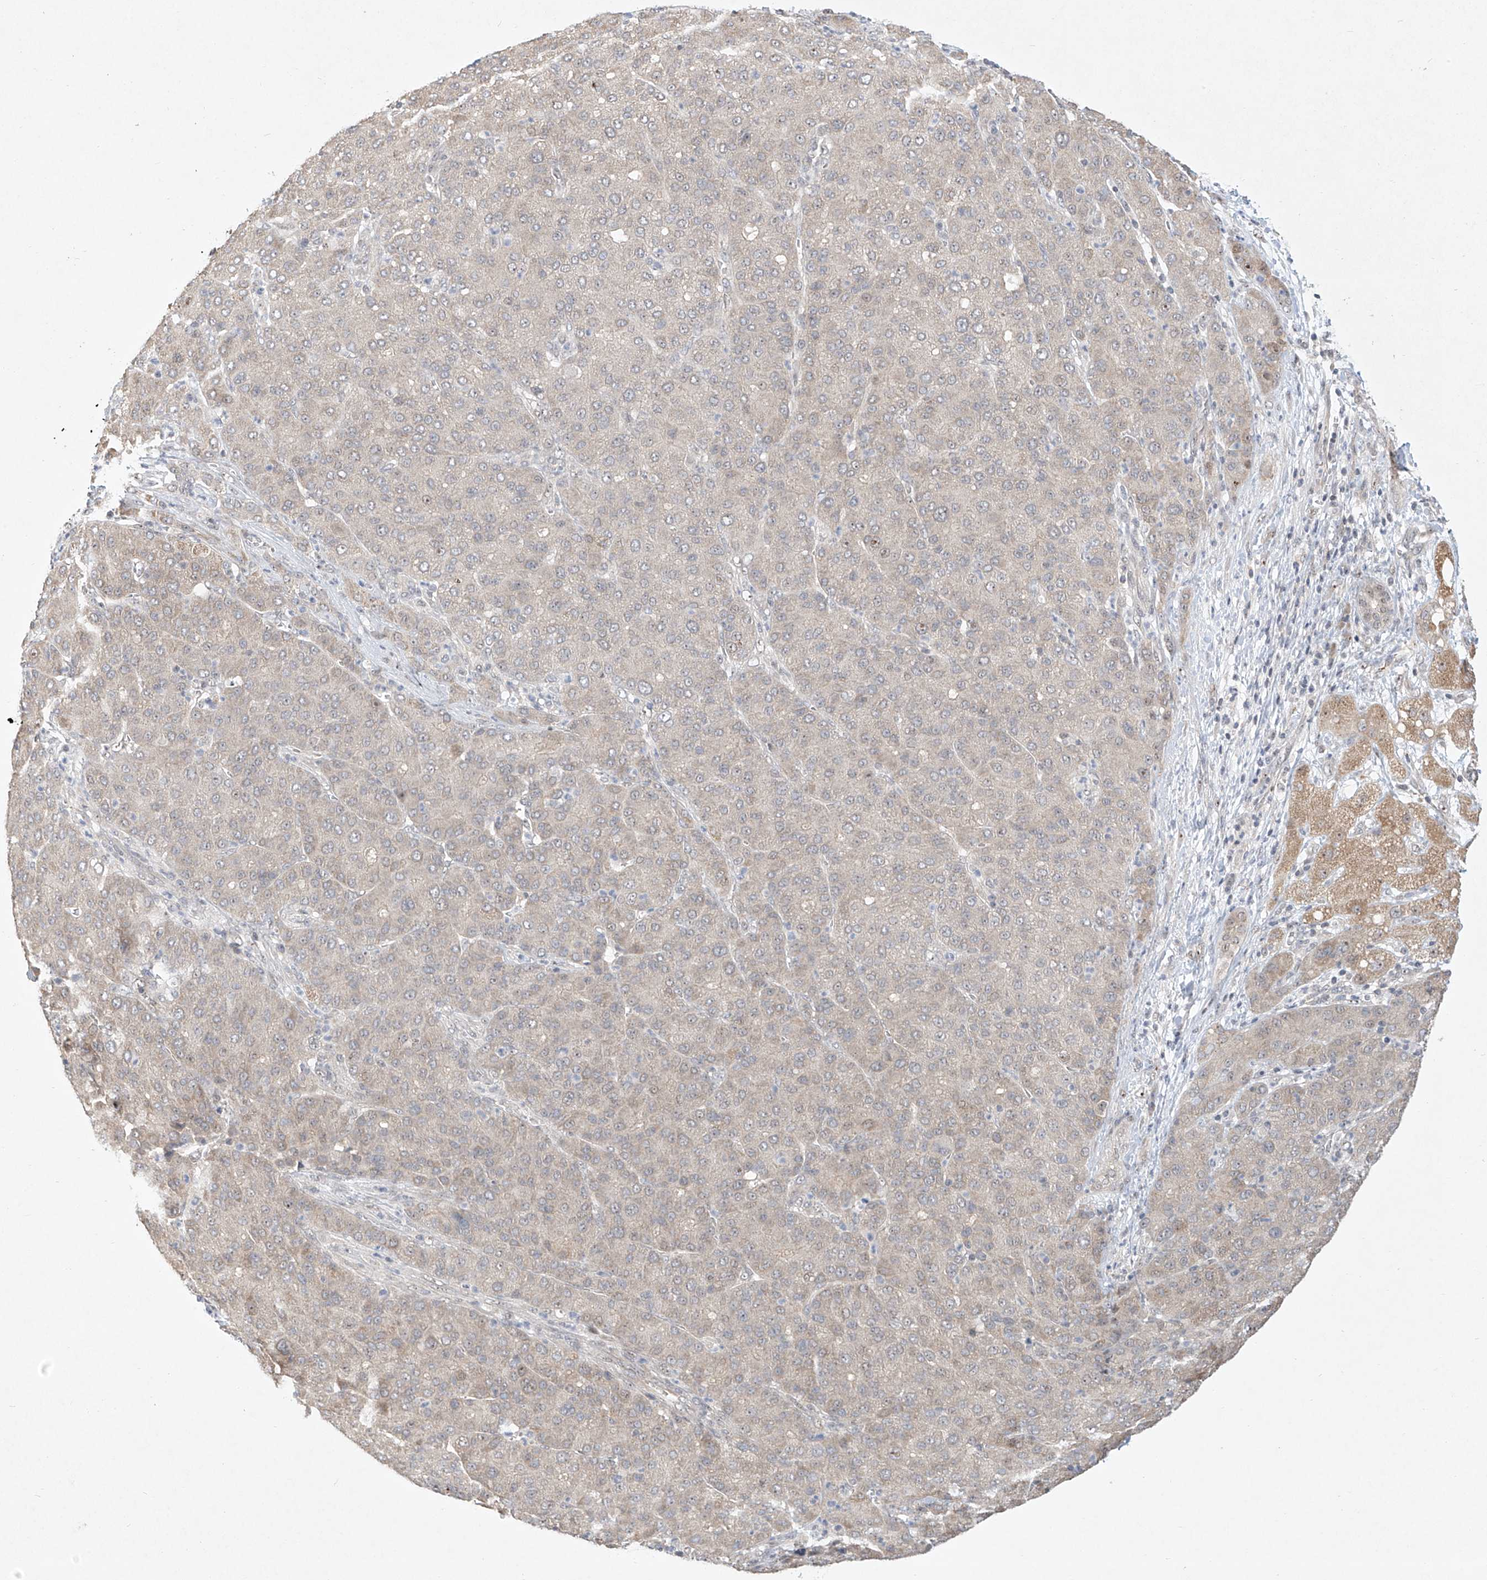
{"staining": {"intensity": "negative", "quantity": "none", "location": "none"}, "tissue": "liver cancer", "cell_type": "Tumor cells", "image_type": "cancer", "snomed": [{"axis": "morphology", "description": "Carcinoma, Hepatocellular, NOS"}, {"axis": "topography", "description": "Liver"}], "caption": "This is a image of IHC staining of hepatocellular carcinoma (liver), which shows no staining in tumor cells. Nuclei are stained in blue.", "gene": "TASP1", "patient": {"sex": "male", "age": 65}}